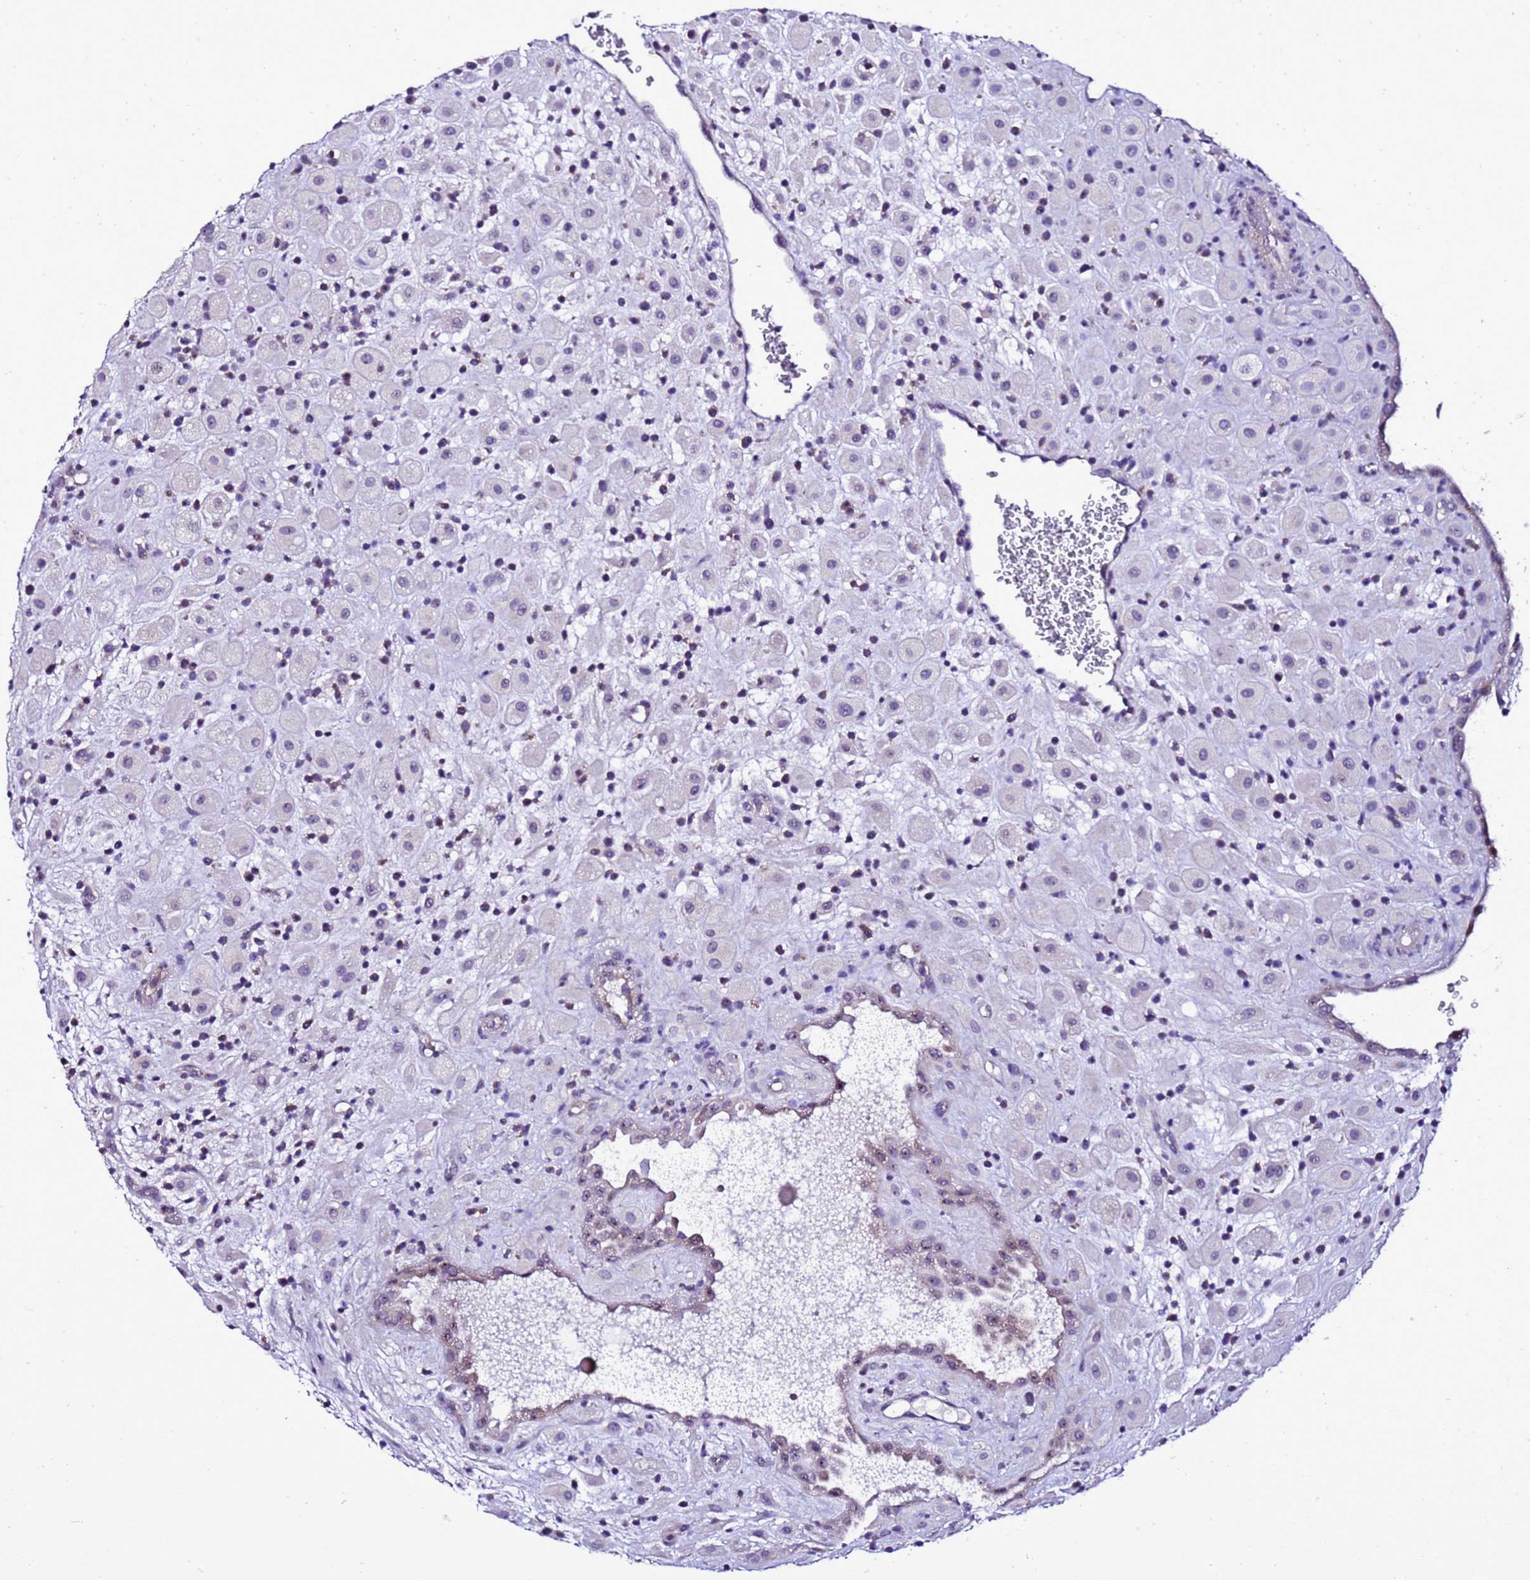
{"staining": {"intensity": "strong", "quantity": "<25%", "location": "nuclear"}, "tissue": "placenta", "cell_type": "Decidual cells", "image_type": "normal", "snomed": [{"axis": "morphology", "description": "Normal tissue, NOS"}, {"axis": "topography", "description": "Placenta"}], "caption": "Protein expression analysis of unremarkable placenta exhibits strong nuclear staining in approximately <25% of decidual cells. The protein of interest is shown in brown color, while the nuclei are stained blue.", "gene": "DPH6", "patient": {"sex": "female", "age": 35}}